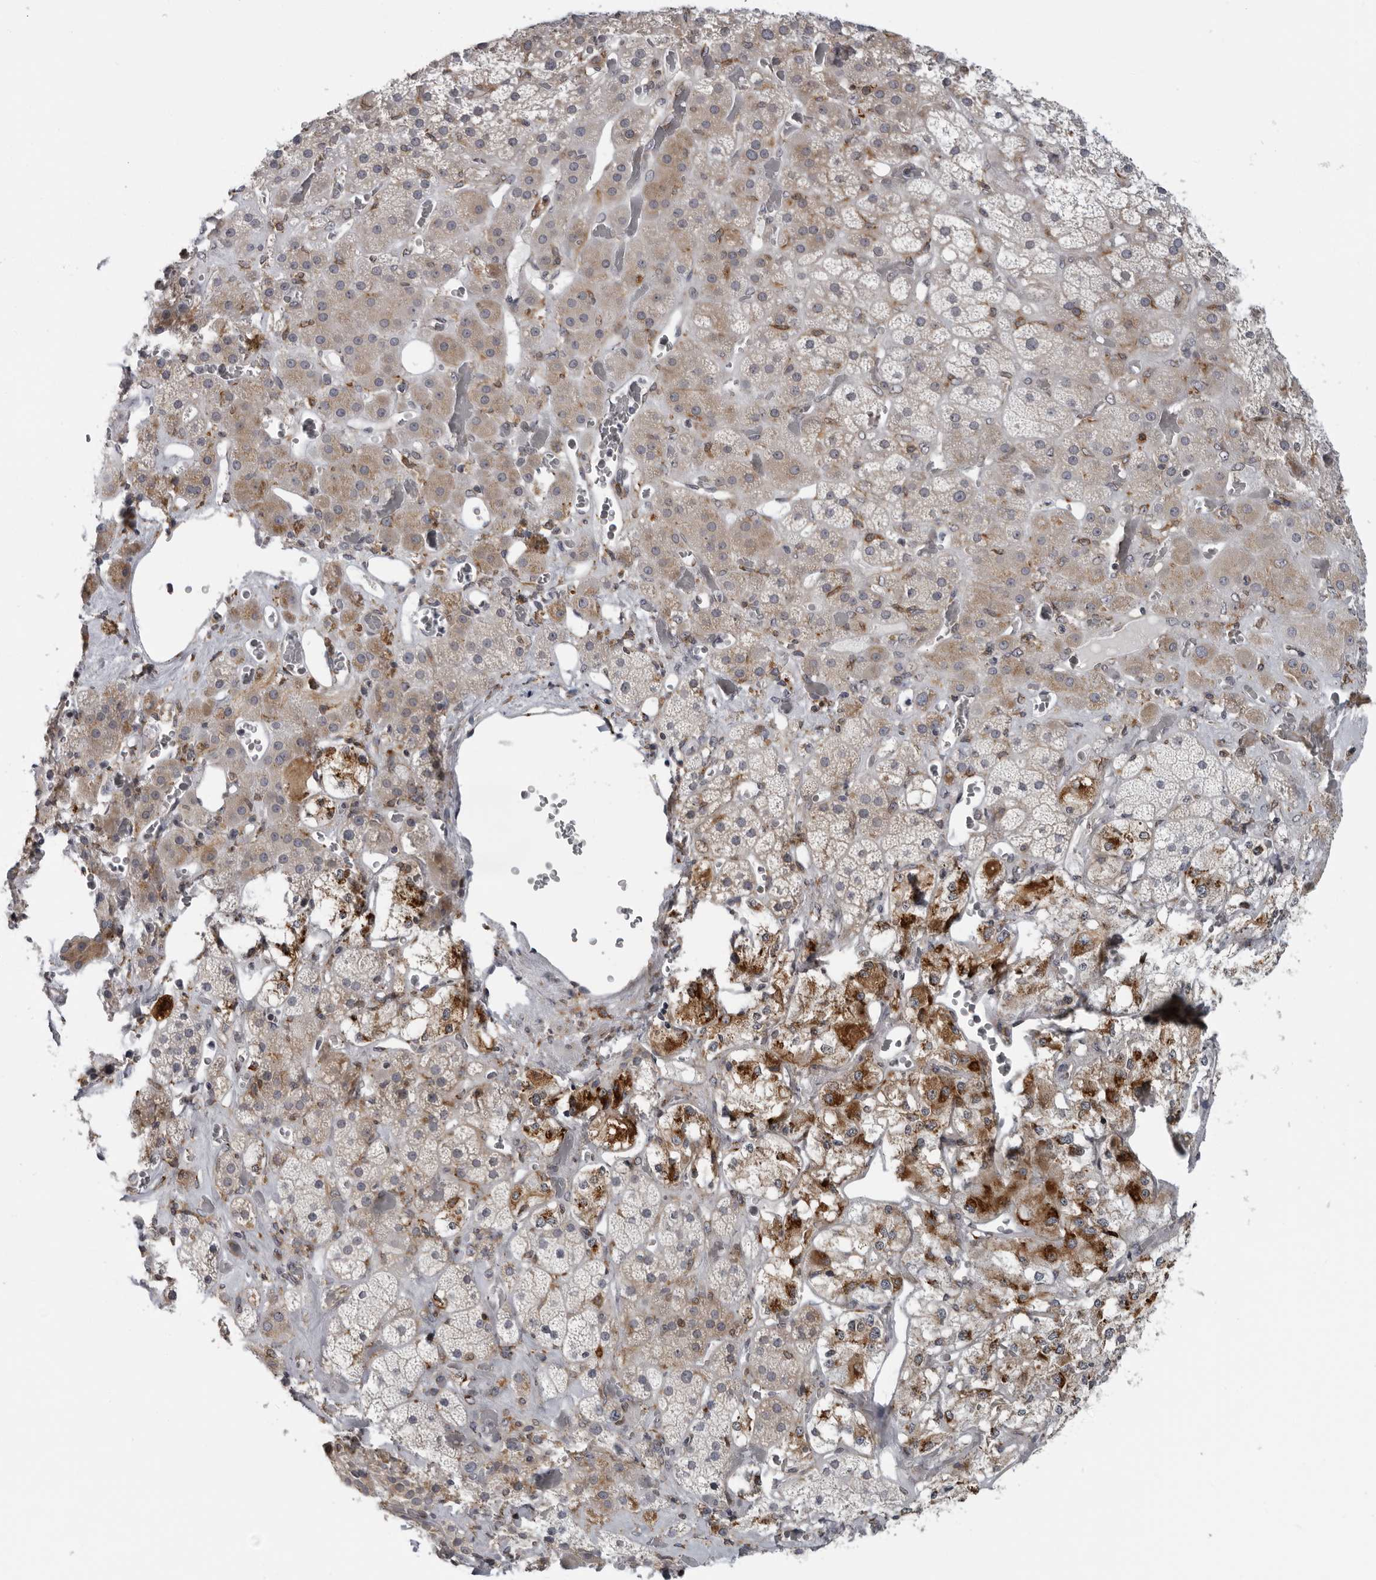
{"staining": {"intensity": "weak", "quantity": "25%-75%", "location": "cytoplasmic/membranous"}, "tissue": "adrenal gland", "cell_type": "Glandular cells", "image_type": "normal", "snomed": [{"axis": "morphology", "description": "Normal tissue, NOS"}, {"axis": "topography", "description": "Adrenal gland"}], "caption": "High-power microscopy captured an immunohistochemistry image of benign adrenal gland, revealing weak cytoplasmic/membranous positivity in approximately 25%-75% of glandular cells. Using DAB (3,3'-diaminobenzidine) (brown) and hematoxylin (blue) stains, captured at high magnification using brightfield microscopy.", "gene": "ALPK2", "patient": {"sex": "male", "age": 57}}